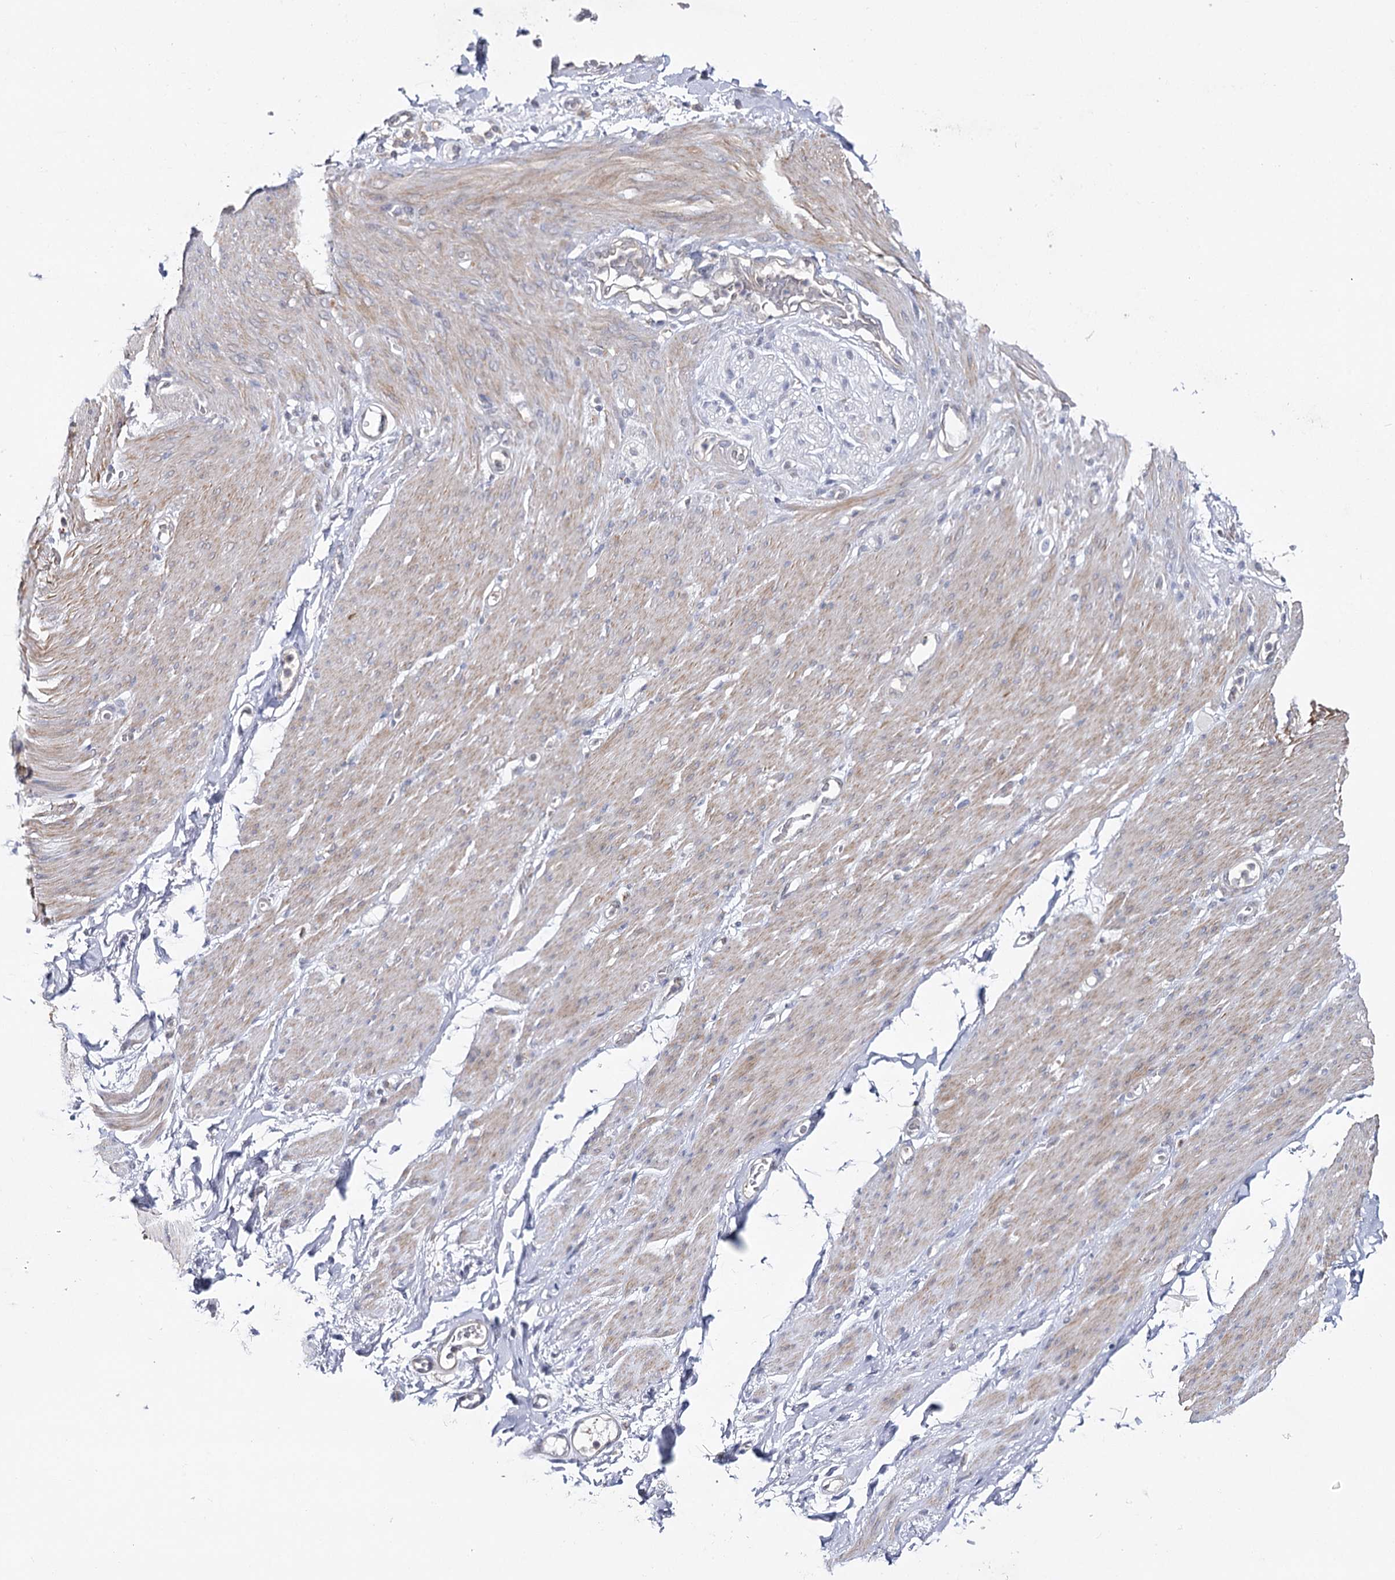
{"staining": {"intensity": "negative", "quantity": "none", "location": "none"}, "tissue": "adipose tissue", "cell_type": "Adipocytes", "image_type": "normal", "snomed": [{"axis": "morphology", "description": "Normal tissue, NOS"}, {"axis": "topography", "description": "Colon"}, {"axis": "topography", "description": "Peripheral nerve tissue"}], "caption": "Immunohistochemical staining of normal human adipose tissue shows no significant expression in adipocytes.", "gene": "ZC3H8", "patient": {"sex": "female", "age": 61}}